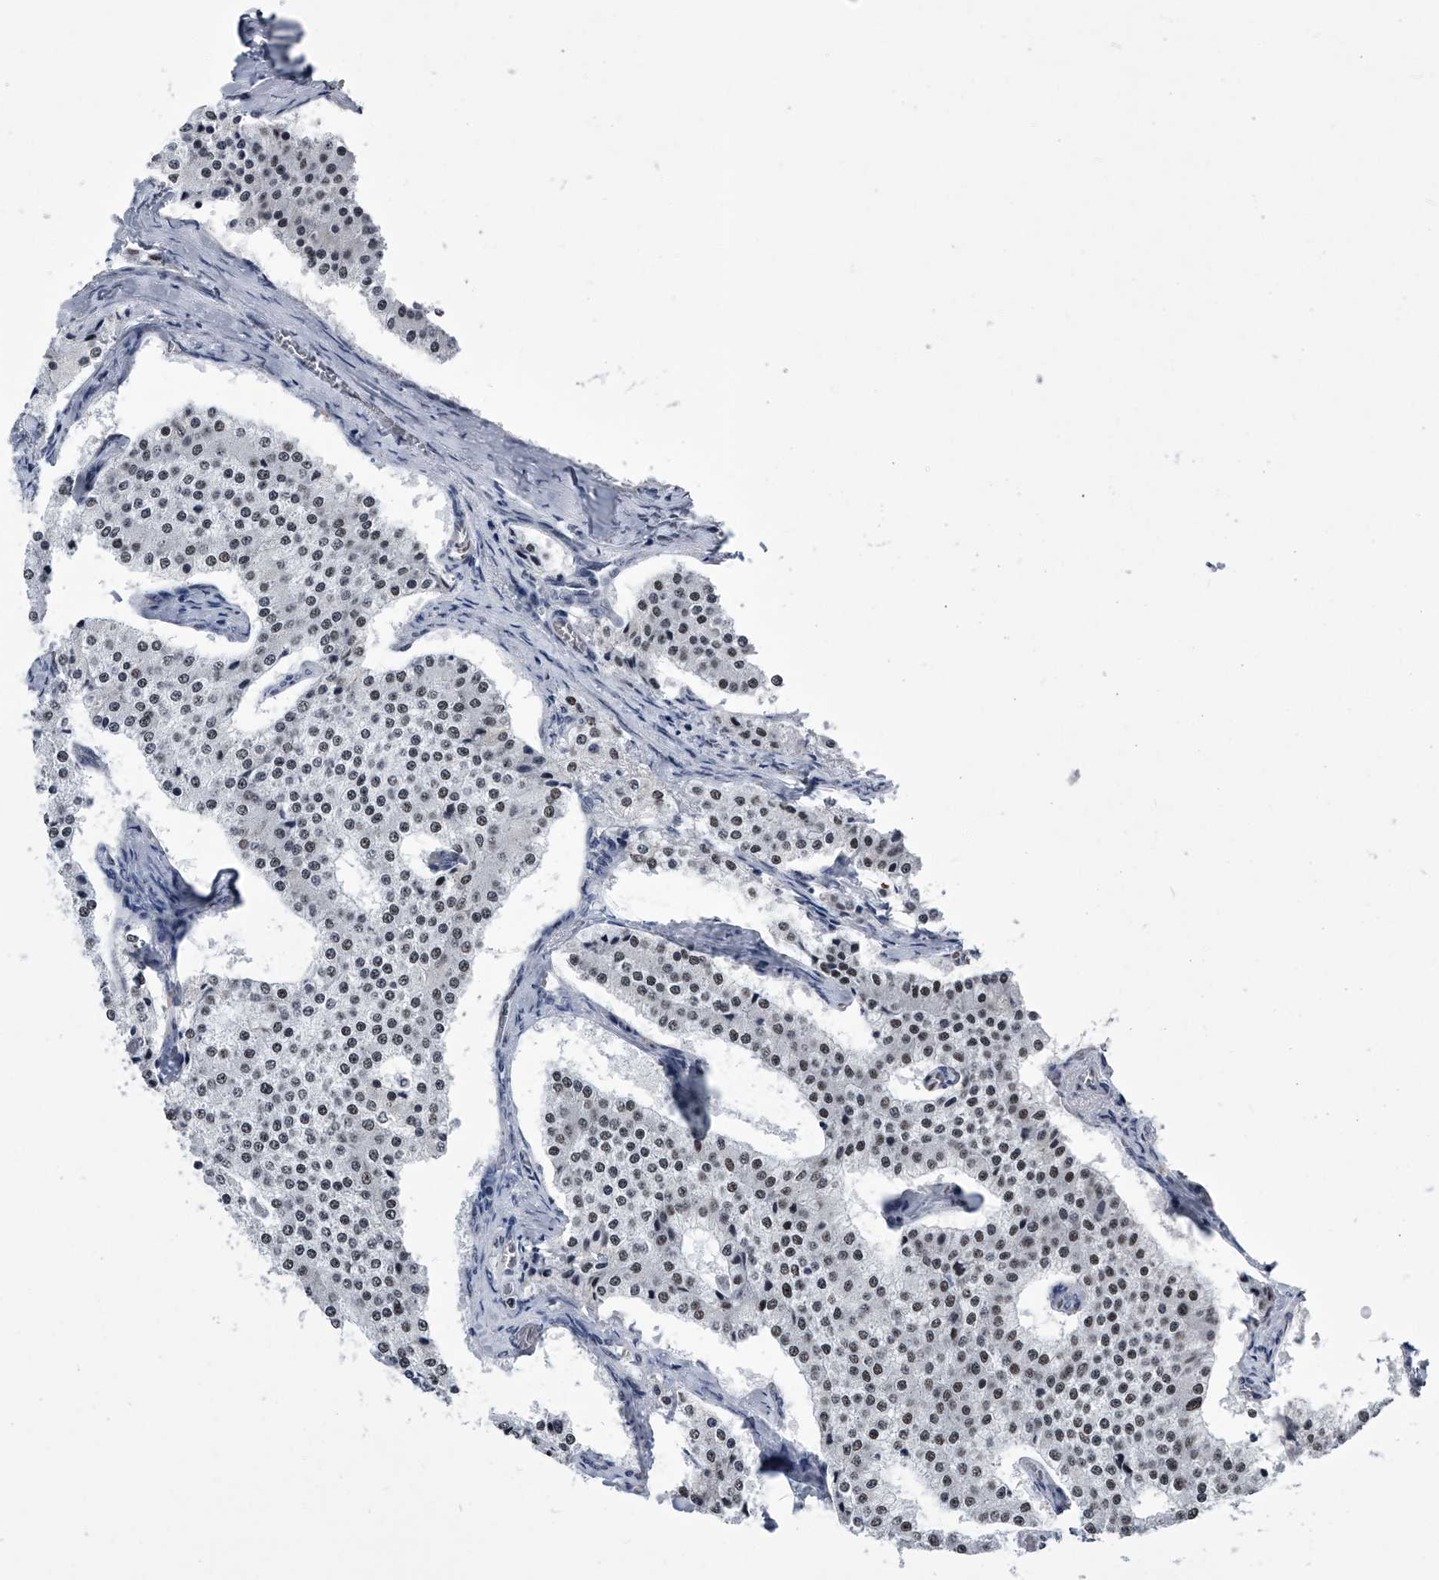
{"staining": {"intensity": "moderate", "quantity": ">75%", "location": "nuclear"}, "tissue": "carcinoid", "cell_type": "Tumor cells", "image_type": "cancer", "snomed": [{"axis": "morphology", "description": "Carcinoid, malignant, NOS"}, {"axis": "topography", "description": "Colon"}], "caption": "Immunohistochemical staining of human carcinoid exhibits medium levels of moderate nuclear protein expression in about >75% of tumor cells.", "gene": "SIM2", "patient": {"sex": "female", "age": 52}}